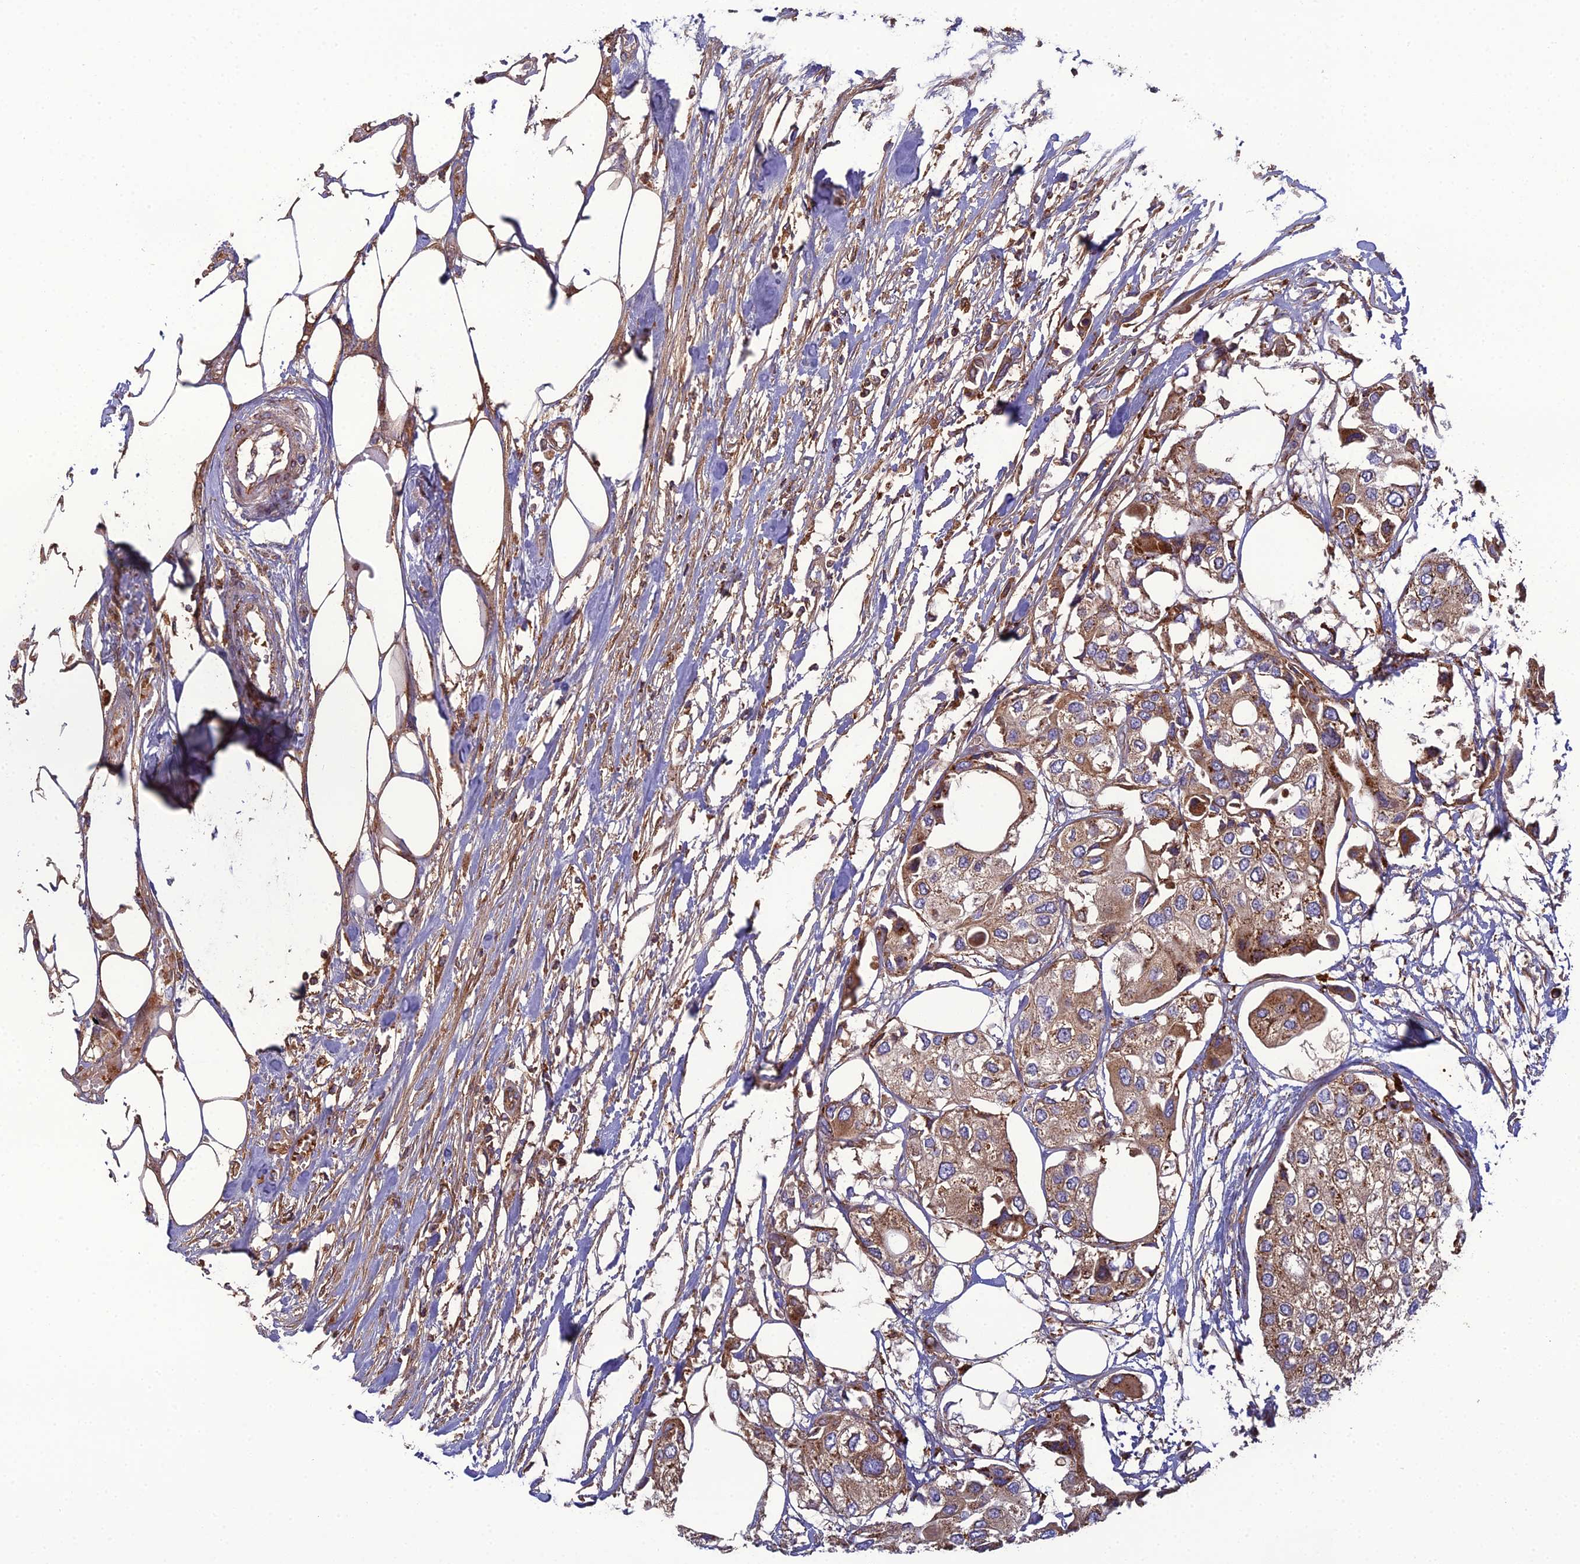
{"staining": {"intensity": "moderate", "quantity": ">75%", "location": "cytoplasmic/membranous"}, "tissue": "urothelial cancer", "cell_type": "Tumor cells", "image_type": "cancer", "snomed": [{"axis": "morphology", "description": "Urothelial carcinoma, High grade"}, {"axis": "topography", "description": "Urinary bladder"}], "caption": "Immunohistochemistry image of neoplastic tissue: urothelial cancer stained using IHC shows medium levels of moderate protein expression localized specifically in the cytoplasmic/membranous of tumor cells, appearing as a cytoplasmic/membranous brown color.", "gene": "LNPEP", "patient": {"sex": "male", "age": 64}}